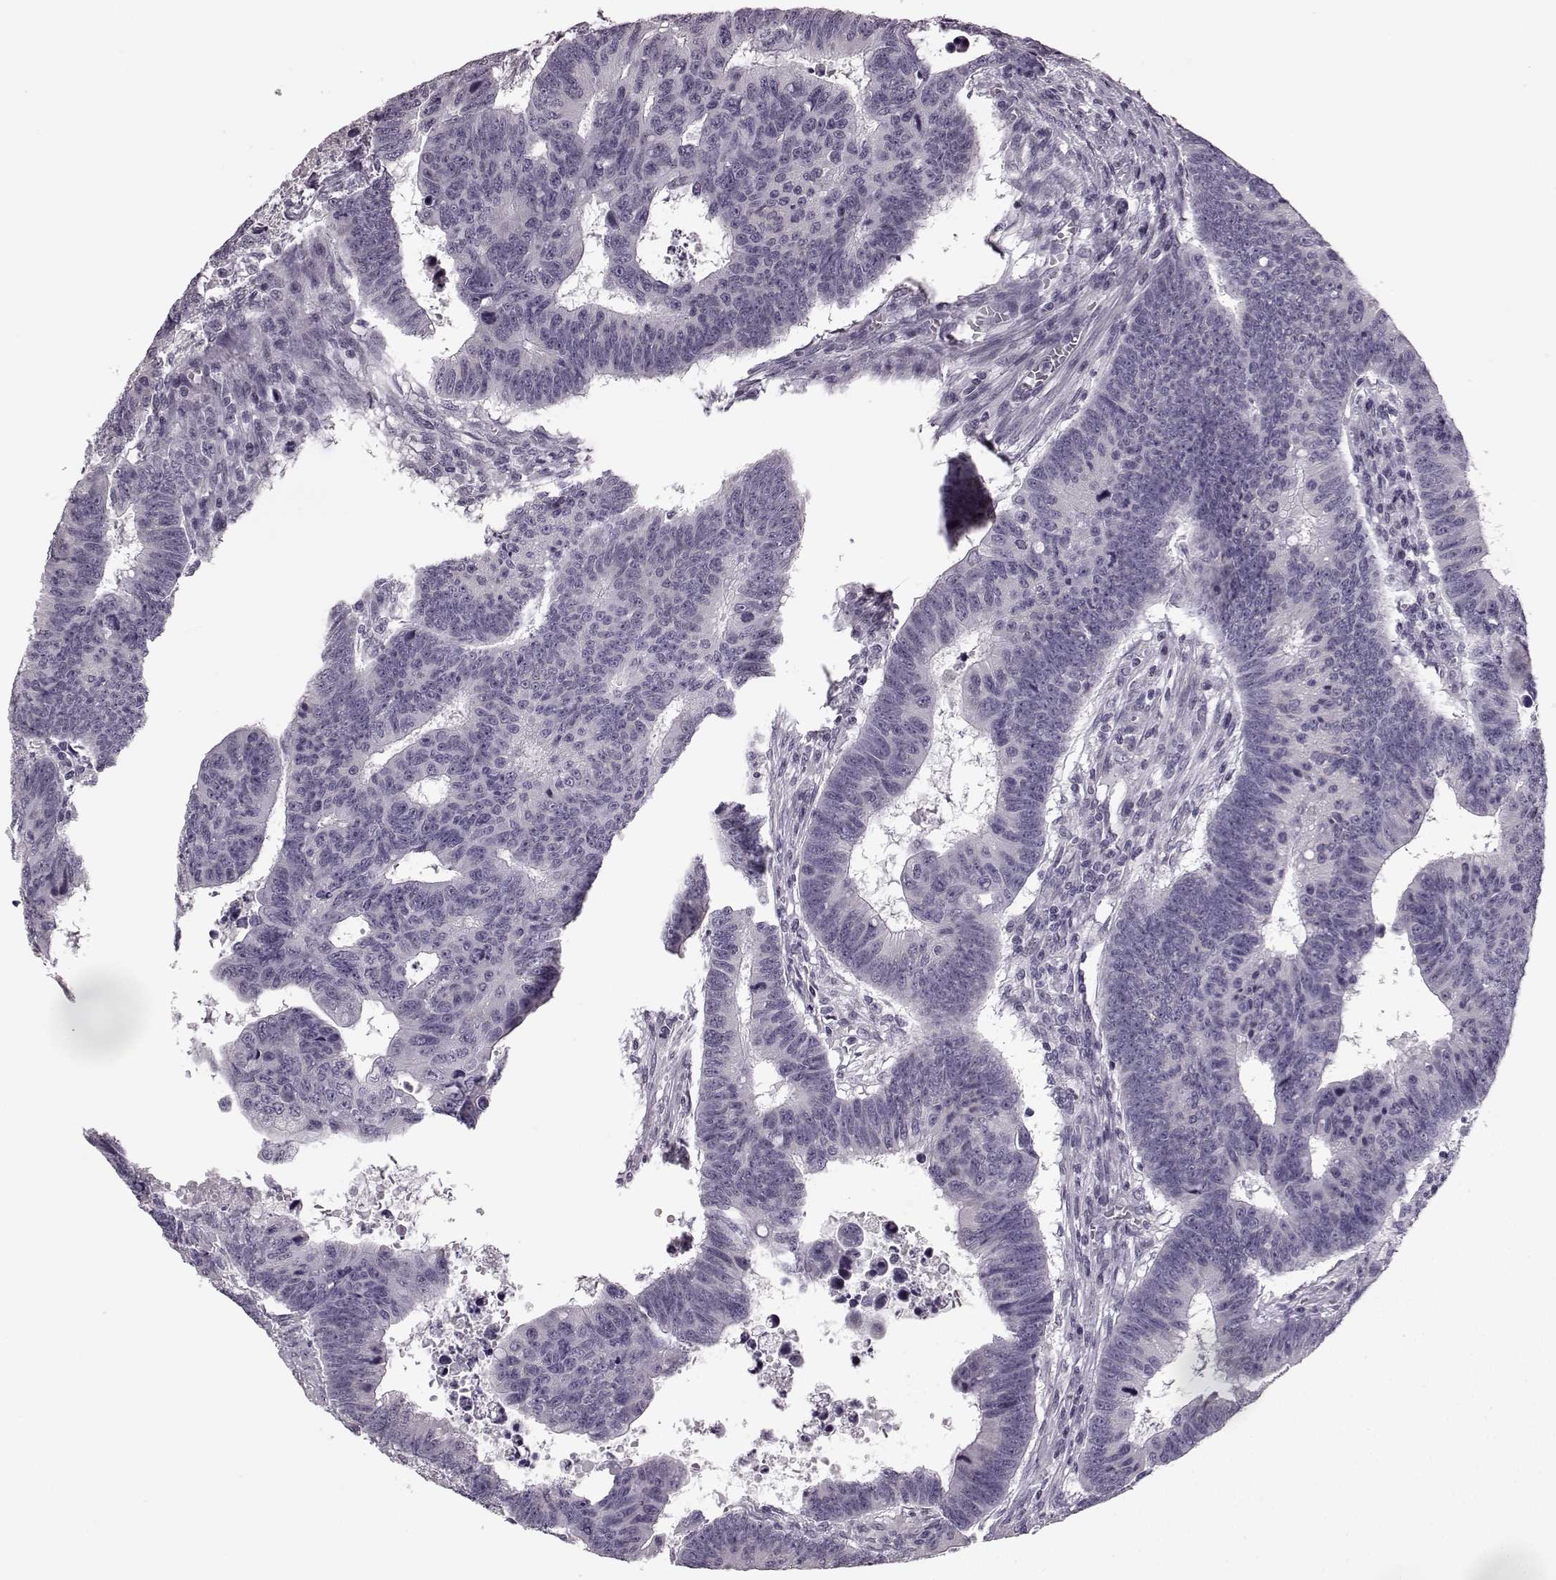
{"staining": {"intensity": "negative", "quantity": "none", "location": "none"}, "tissue": "colorectal cancer", "cell_type": "Tumor cells", "image_type": "cancer", "snomed": [{"axis": "morphology", "description": "Adenocarcinoma, NOS"}, {"axis": "topography", "description": "Rectum"}], "caption": "Tumor cells are negative for brown protein staining in colorectal cancer.", "gene": "SEMG2", "patient": {"sex": "female", "age": 85}}